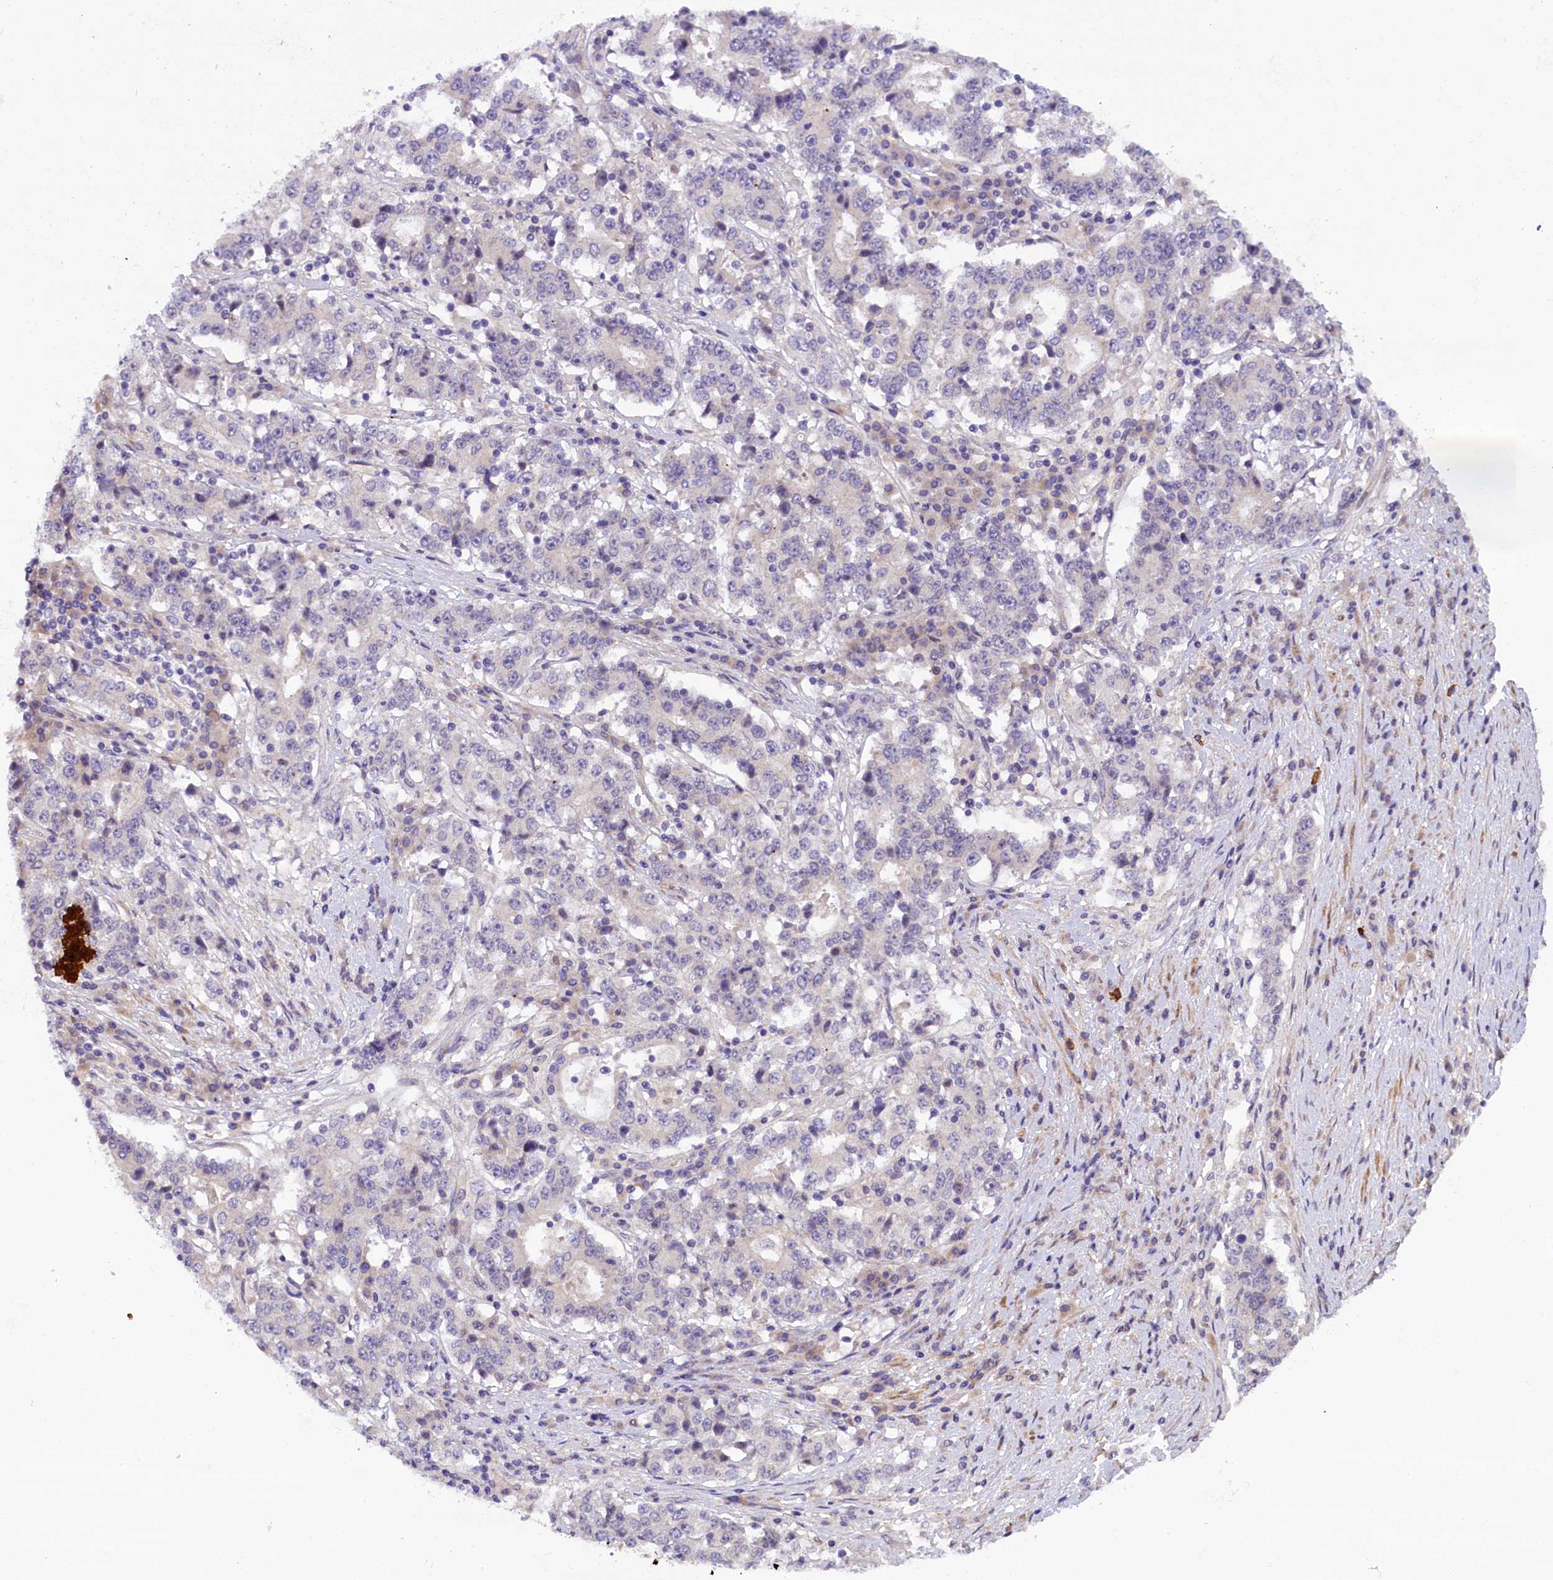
{"staining": {"intensity": "negative", "quantity": "none", "location": "none"}, "tissue": "stomach cancer", "cell_type": "Tumor cells", "image_type": "cancer", "snomed": [{"axis": "morphology", "description": "Adenocarcinoma, NOS"}, {"axis": "topography", "description": "Stomach"}], "caption": "Immunohistochemistry (IHC) image of human adenocarcinoma (stomach) stained for a protein (brown), which reveals no staining in tumor cells.", "gene": "CCDC9B", "patient": {"sex": "male", "age": 59}}